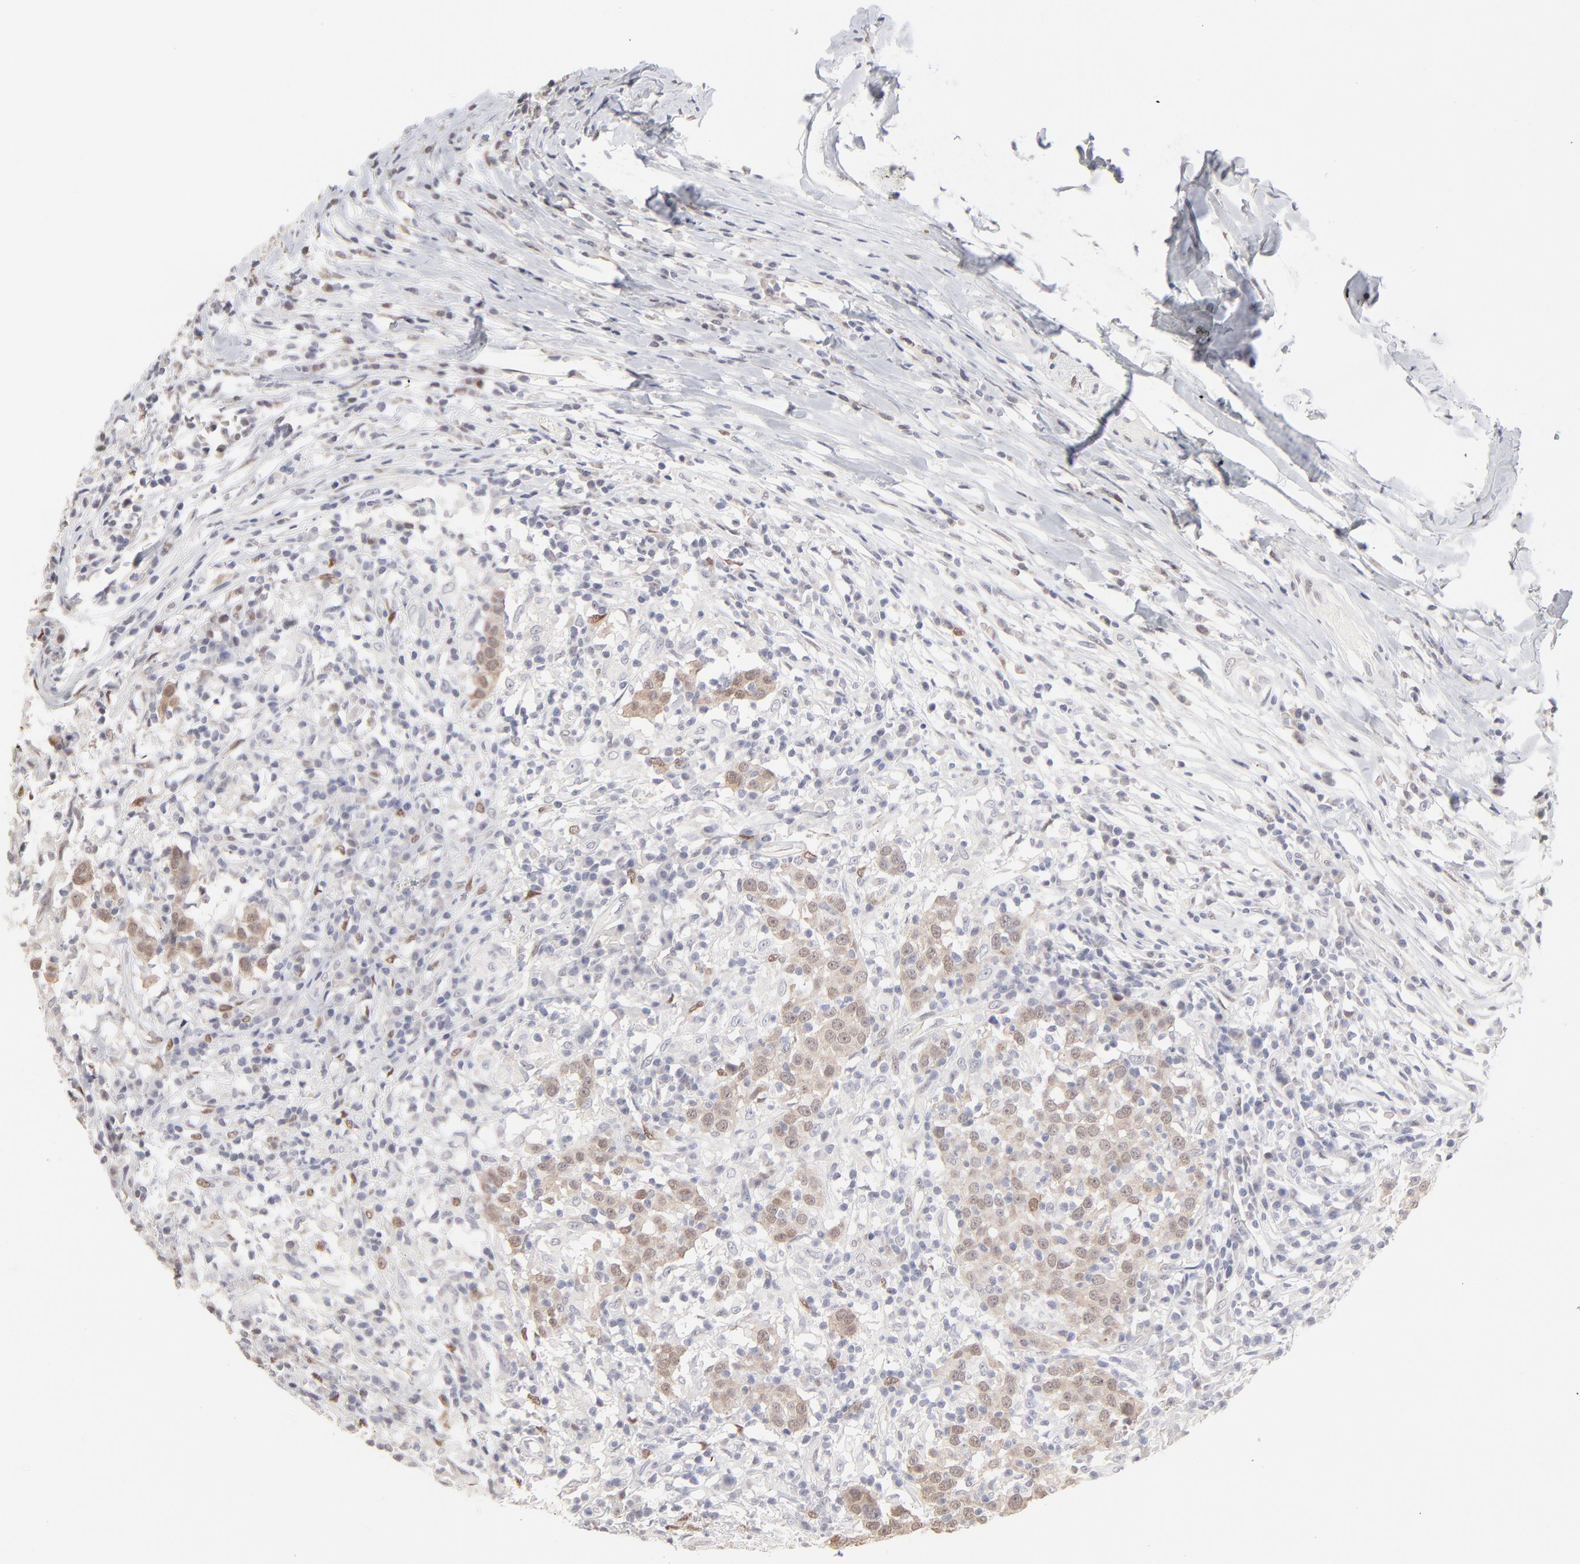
{"staining": {"intensity": "moderate", "quantity": "25%-75%", "location": "cytoplasmic/membranous,nuclear"}, "tissue": "head and neck cancer", "cell_type": "Tumor cells", "image_type": "cancer", "snomed": [{"axis": "morphology", "description": "Adenocarcinoma, NOS"}, {"axis": "topography", "description": "Salivary gland"}, {"axis": "topography", "description": "Head-Neck"}], "caption": "Immunohistochemical staining of head and neck adenocarcinoma shows moderate cytoplasmic/membranous and nuclear protein expression in approximately 25%-75% of tumor cells.", "gene": "RBM3", "patient": {"sex": "female", "age": 65}}